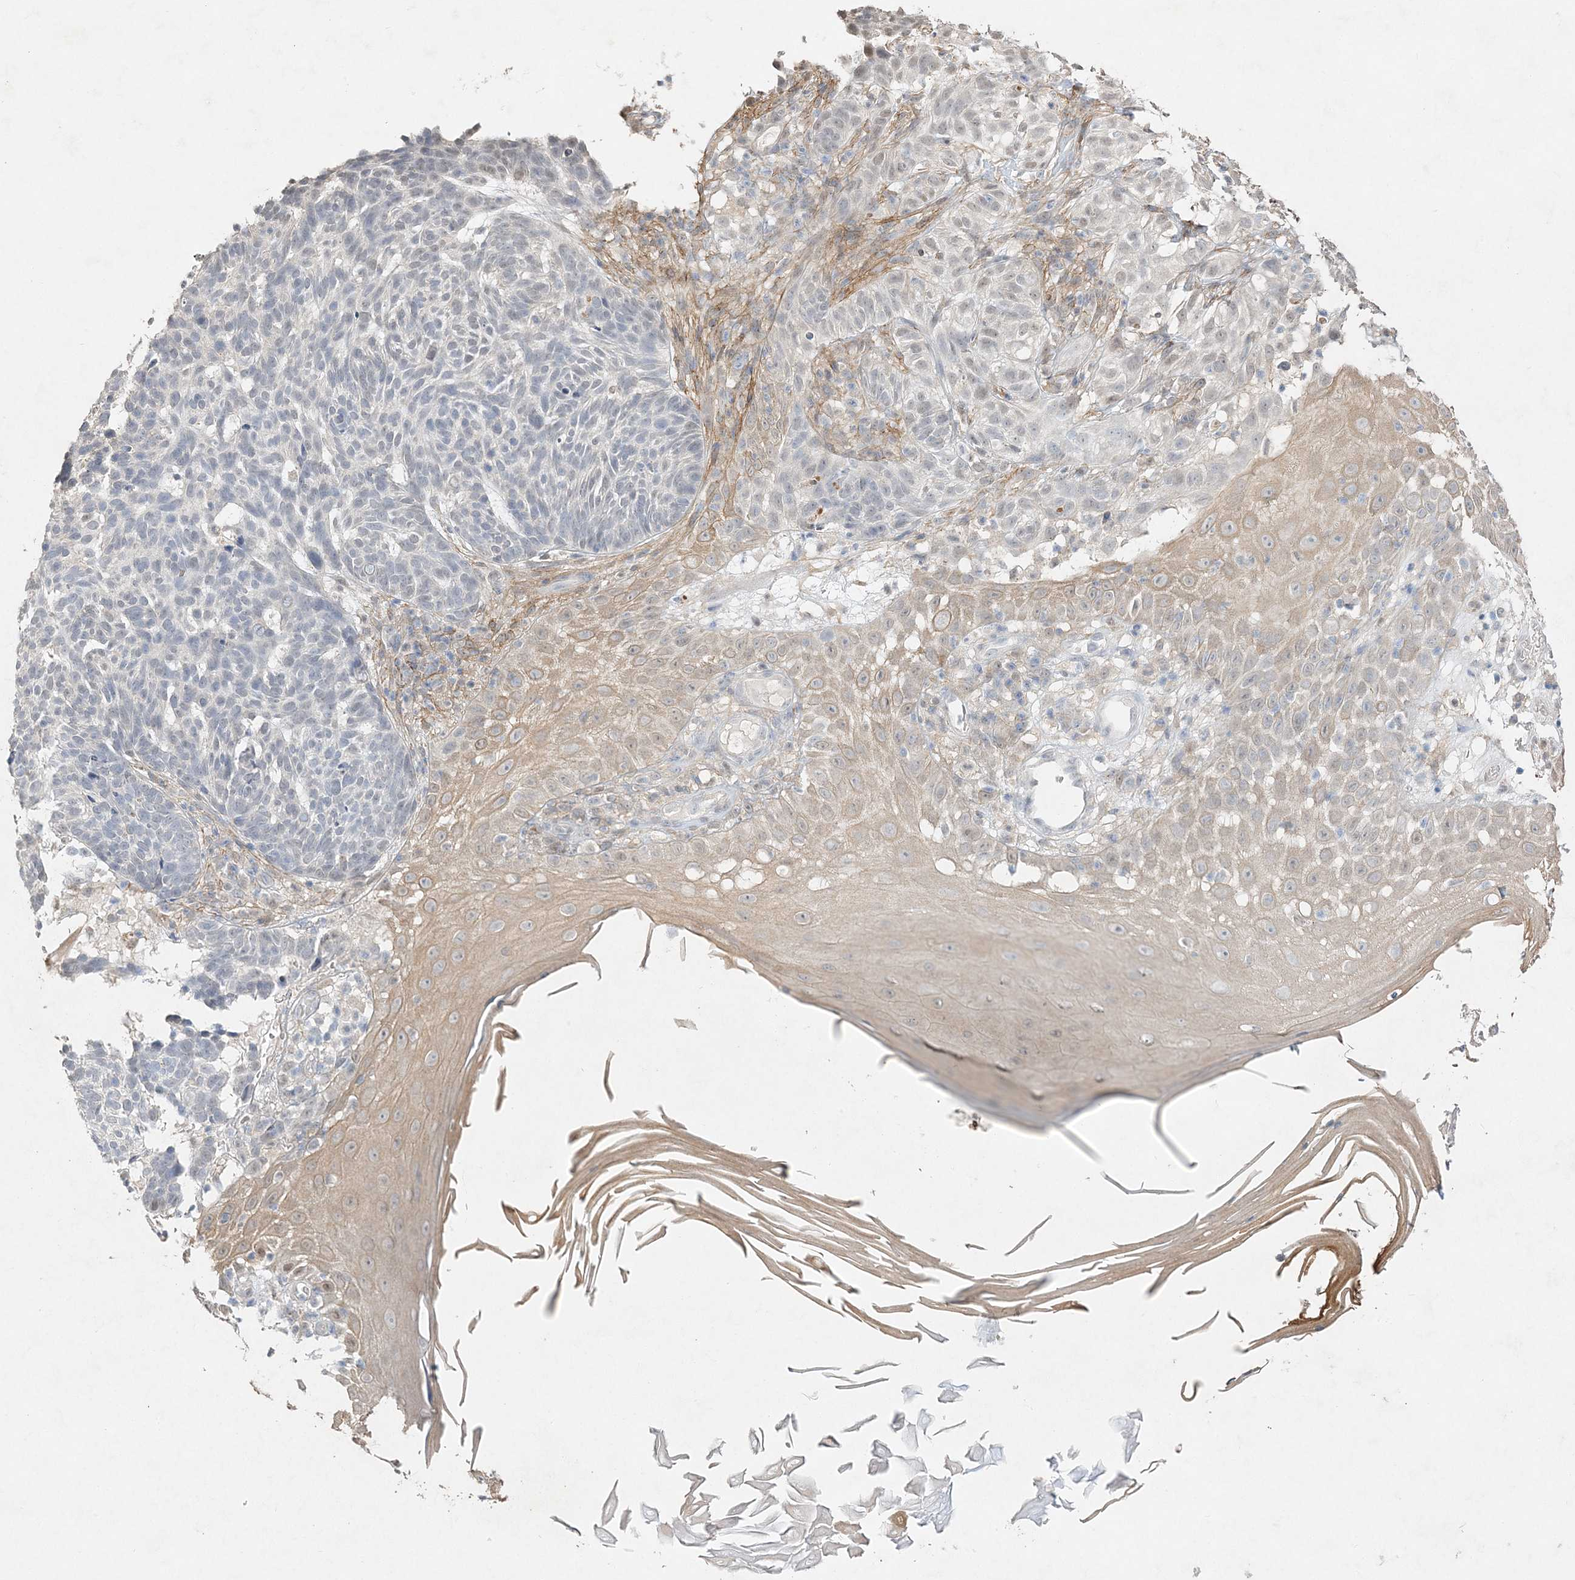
{"staining": {"intensity": "negative", "quantity": "none", "location": "none"}, "tissue": "skin cancer", "cell_type": "Tumor cells", "image_type": "cancer", "snomed": [{"axis": "morphology", "description": "Basal cell carcinoma"}, {"axis": "topography", "description": "Skin"}], "caption": "There is no significant staining in tumor cells of basal cell carcinoma (skin).", "gene": "MAT2B", "patient": {"sex": "male", "age": 85}}